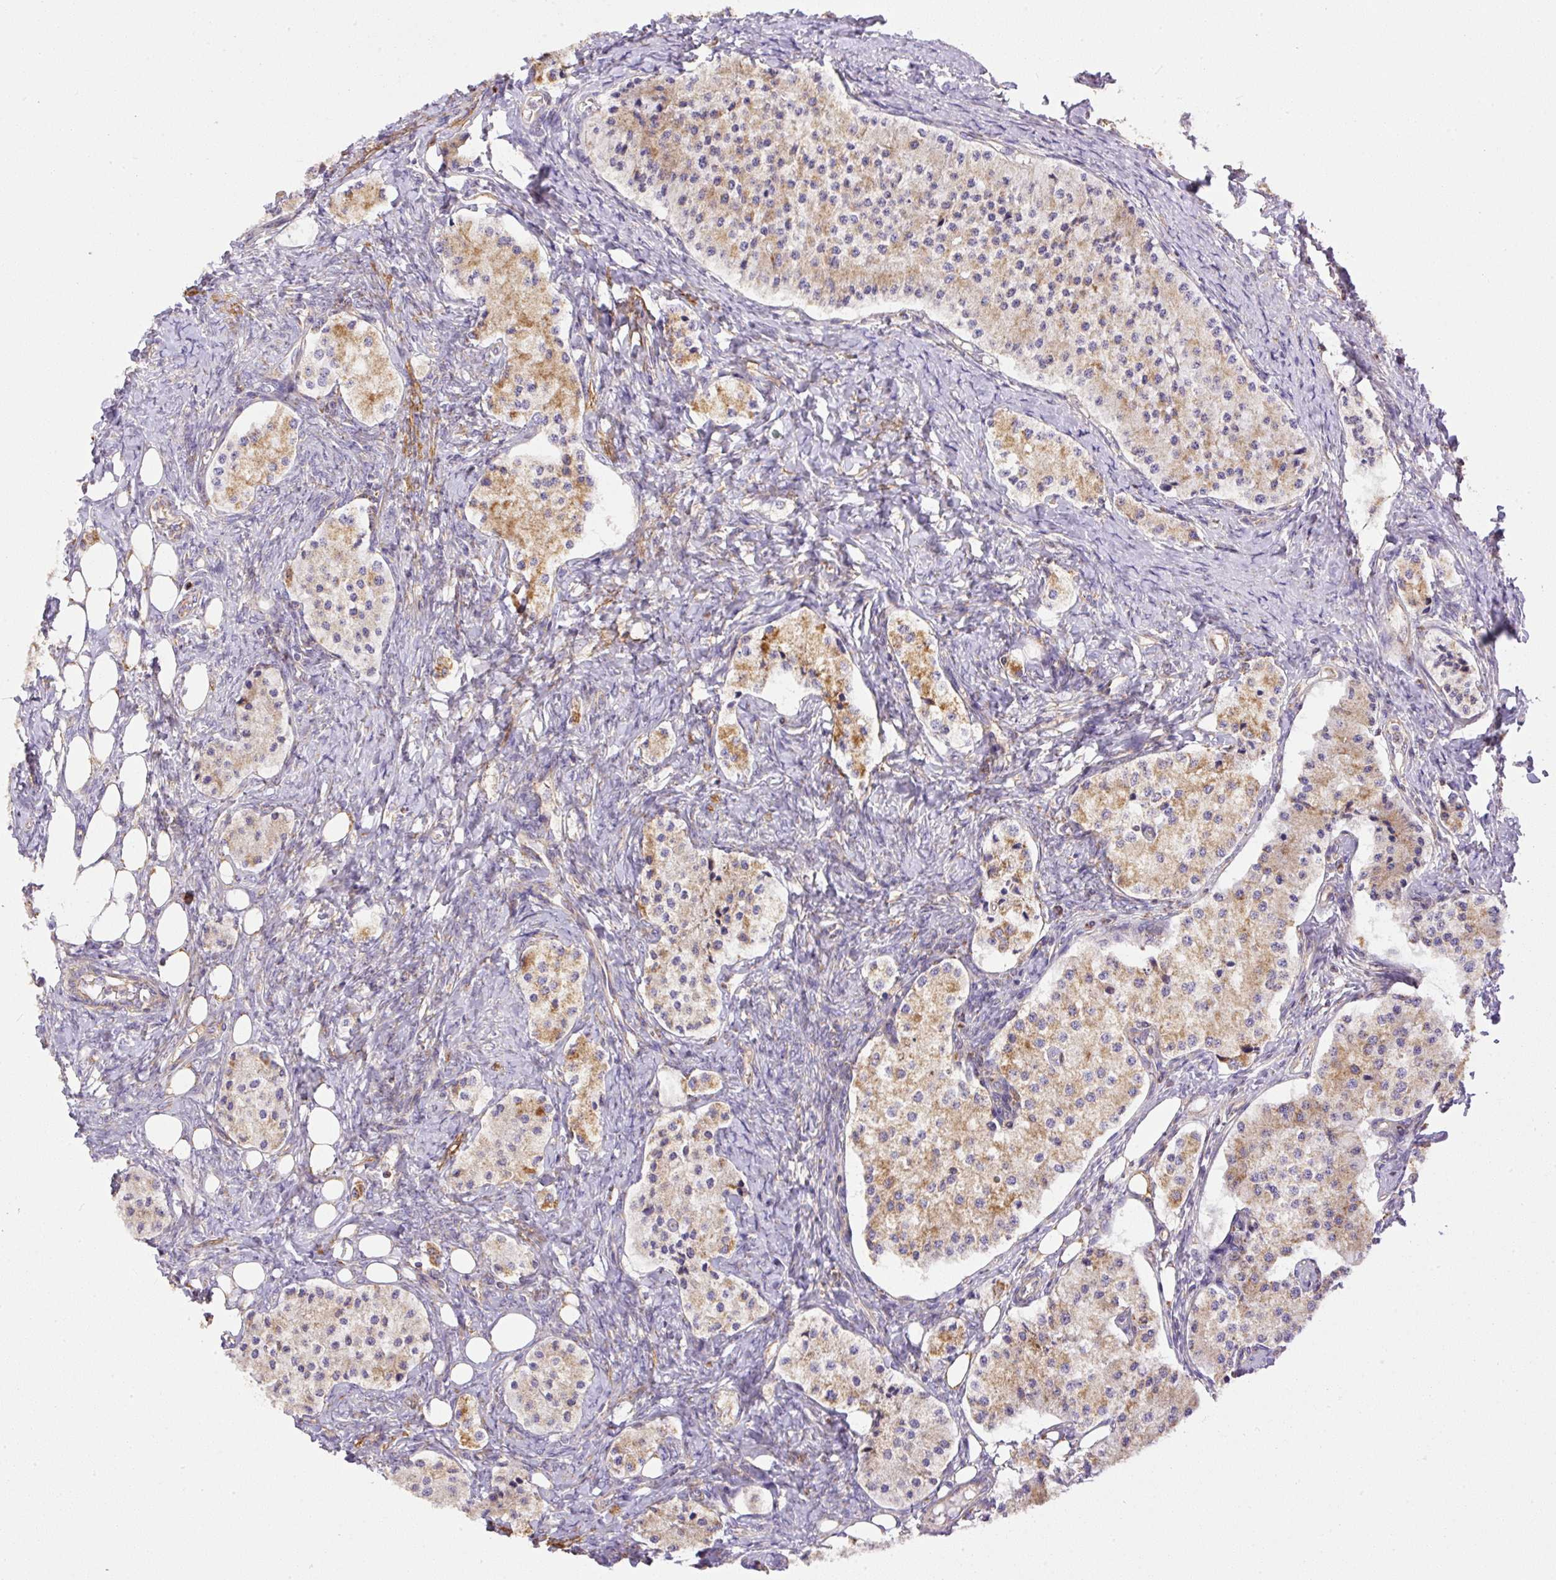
{"staining": {"intensity": "moderate", "quantity": ">75%", "location": "cytoplasmic/membranous"}, "tissue": "carcinoid", "cell_type": "Tumor cells", "image_type": "cancer", "snomed": [{"axis": "morphology", "description": "Carcinoid, malignant, NOS"}, {"axis": "topography", "description": "Colon"}], "caption": "Immunohistochemical staining of human carcinoid displays medium levels of moderate cytoplasmic/membranous positivity in approximately >75% of tumor cells.", "gene": "NDUFAF2", "patient": {"sex": "female", "age": 52}}